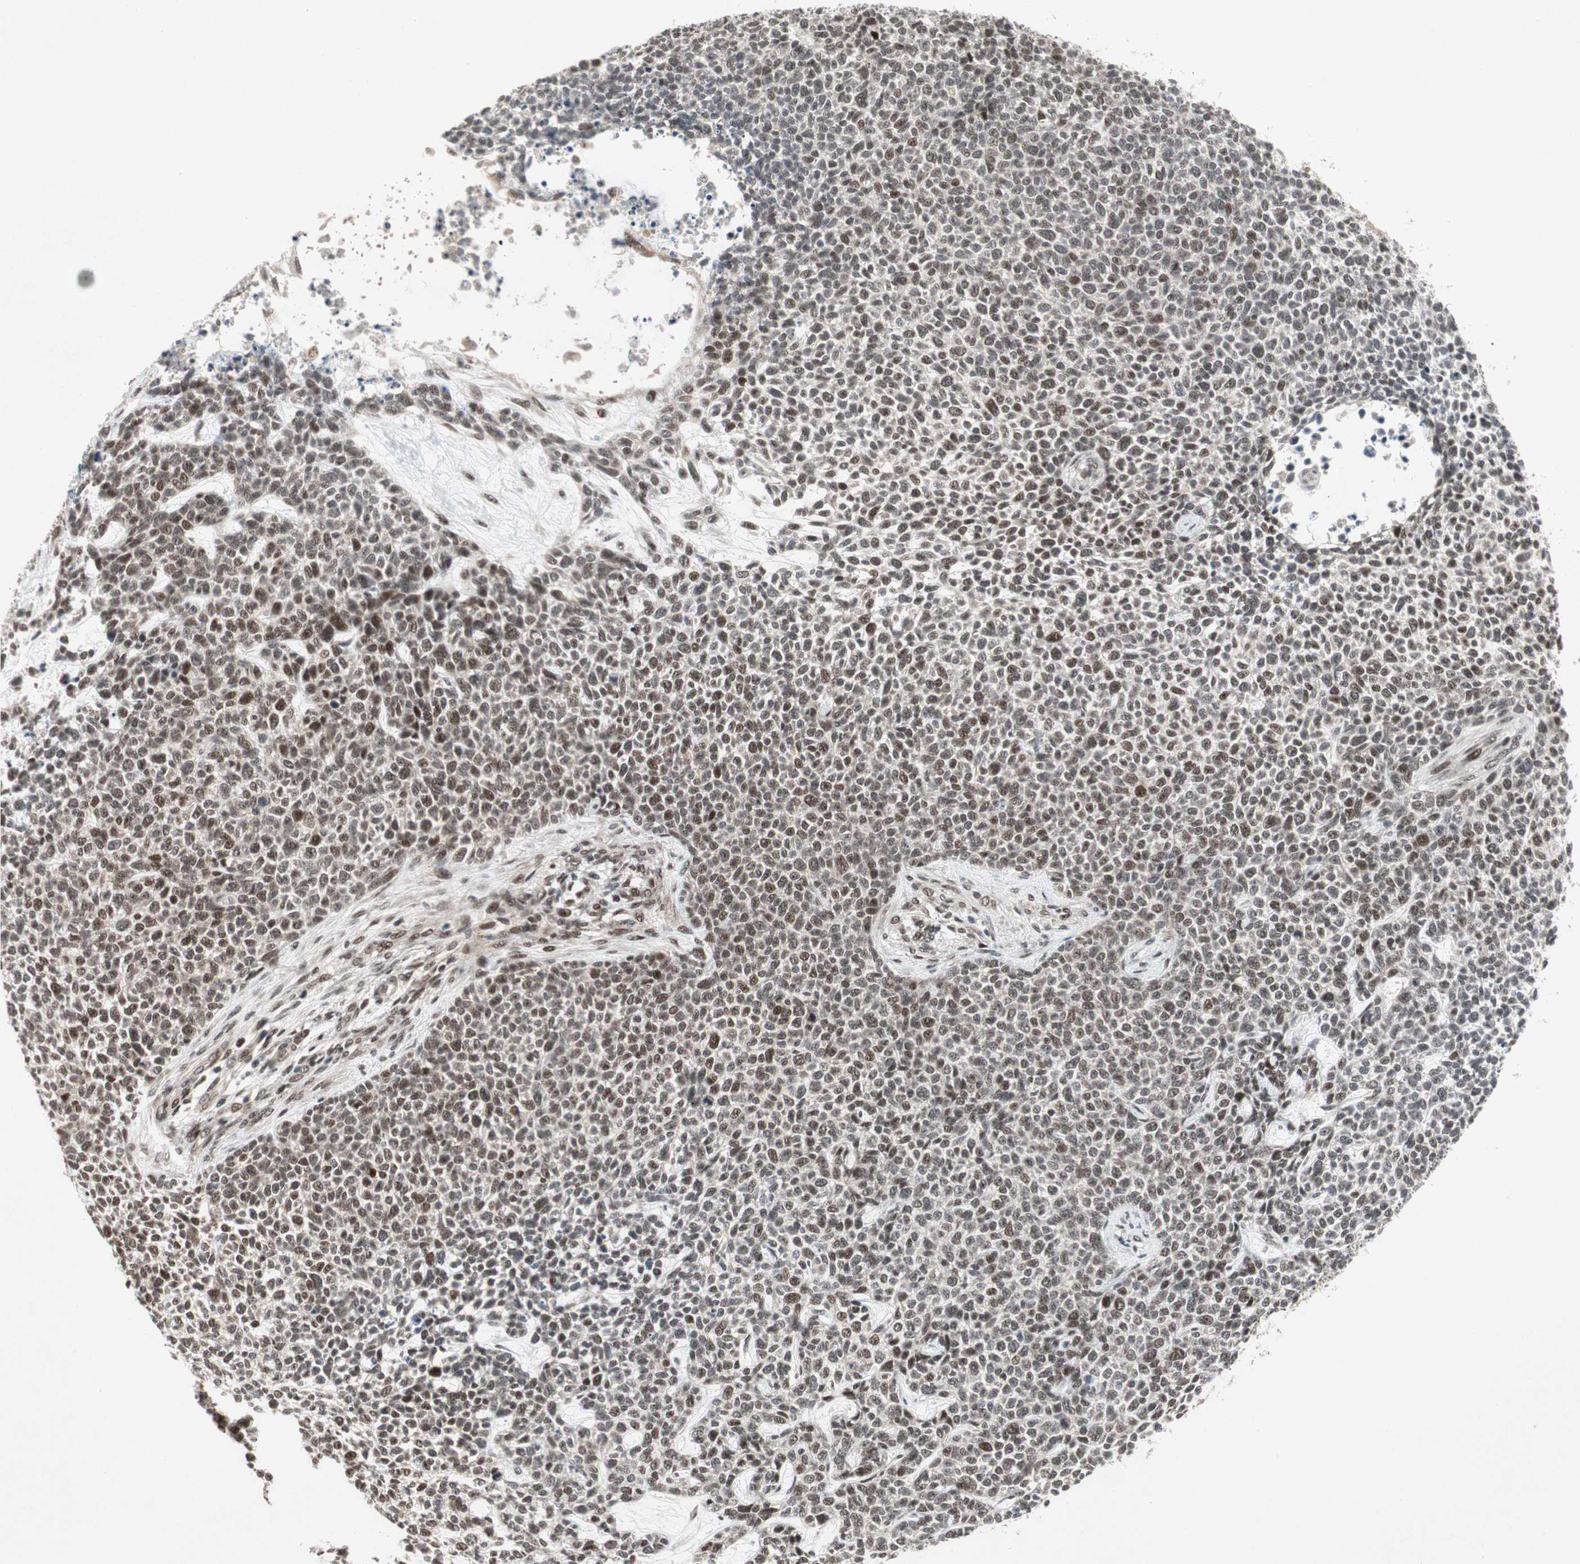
{"staining": {"intensity": "strong", "quantity": ">75%", "location": "nuclear"}, "tissue": "skin cancer", "cell_type": "Tumor cells", "image_type": "cancer", "snomed": [{"axis": "morphology", "description": "Basal cell carcinoma"}, {"axis": "topography", "description": "Skin"}], "caption": "Human basal cell carcinoma (skin) stained for a protein (brown) demonstrates strong nuclear positive staining in approximately >75% of tumor cells.", "gene": "TCF12", "patient": {"sex": "female", "age": 84}}